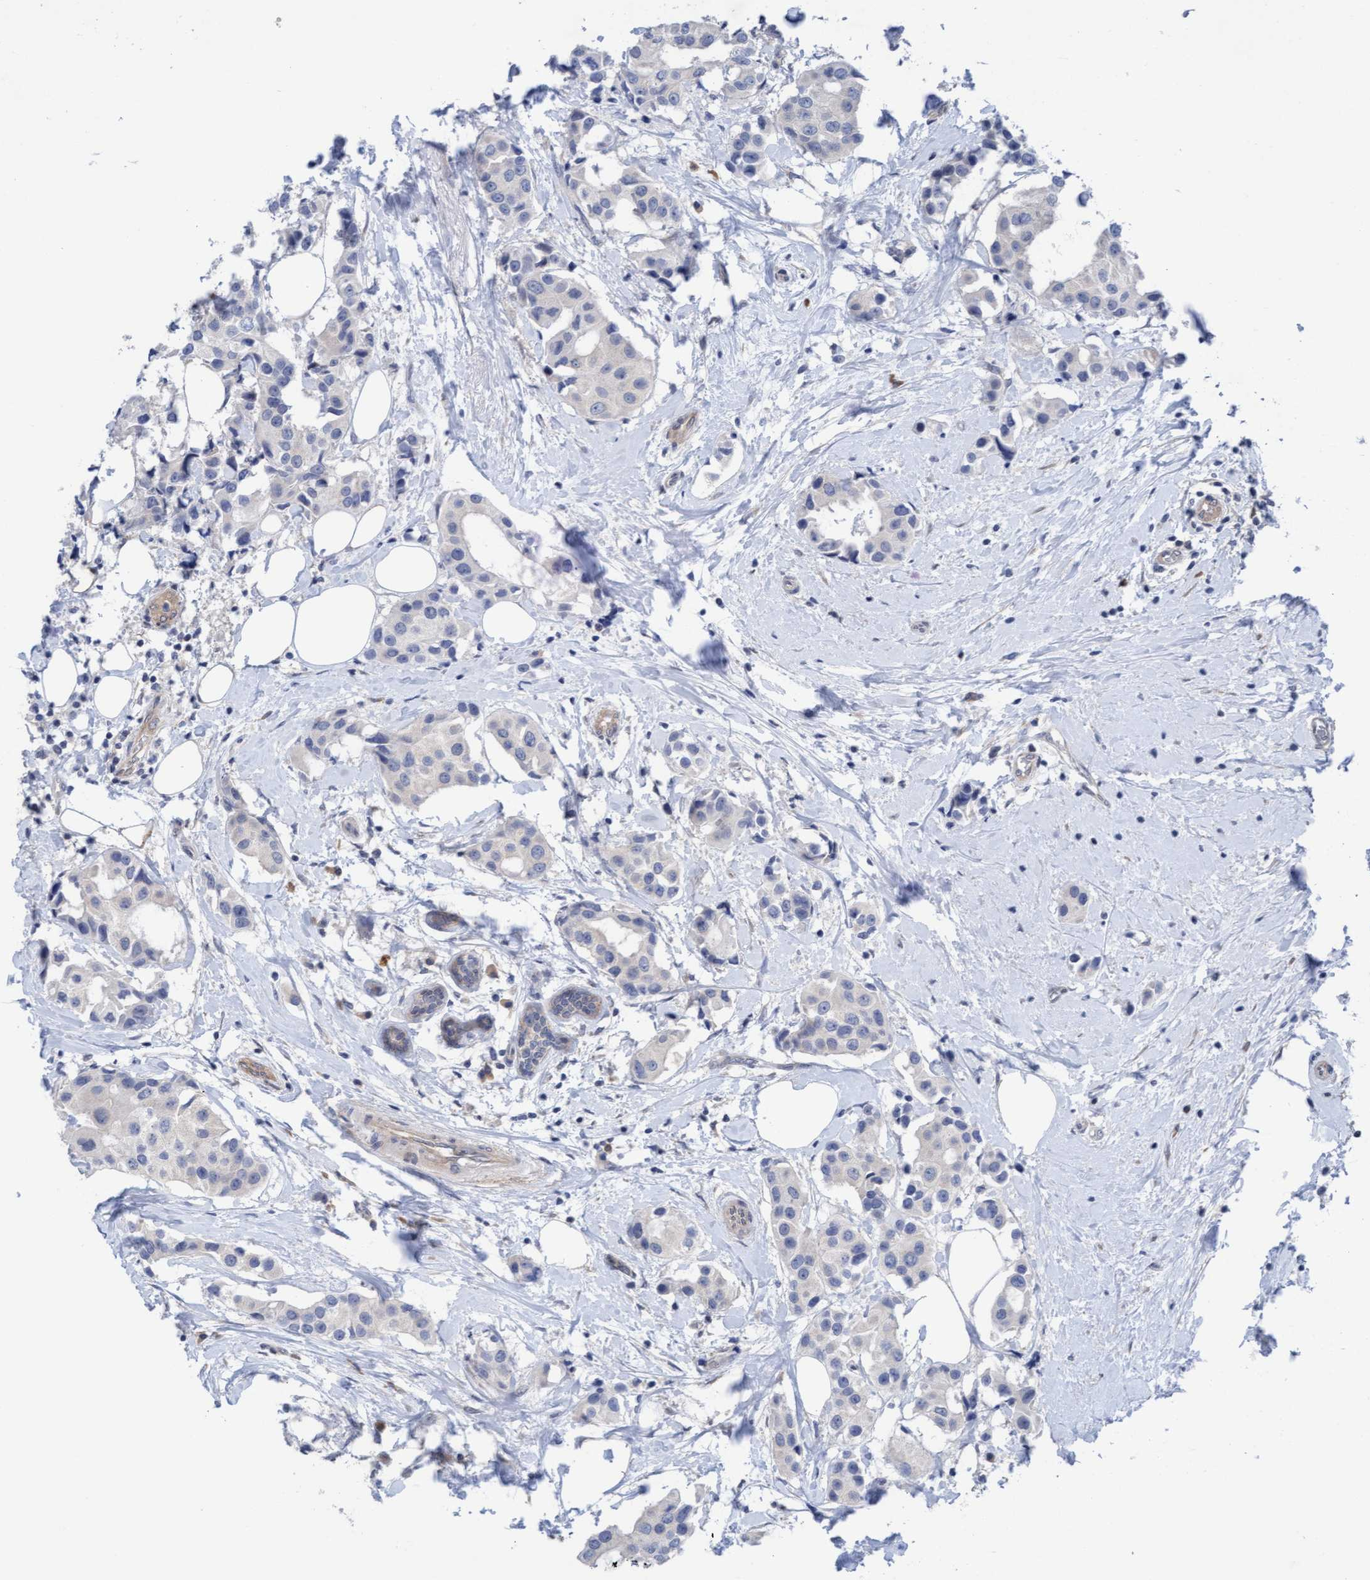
{"staining": {"intensity": "negative", "quantity": "none", "location": "none"}, "tissue": "breast cancer", "cell_type": "Tumor cells", "image_type": "cancer", "snomed": [{"axis": "morphology", "description": "Normal tissue, NOS"}, {"axis": "morphology", "description": "Duct carcinoma"}, {"axis": "topography", "description": "Breast"}], "caption": "Immunohistochemistry of human breast cancer (infiltrating ductal carcinoma) reveals no staining in tumor cells.", "gene": "PLCD1", "patient": {"sex": "female", "age": 39}}